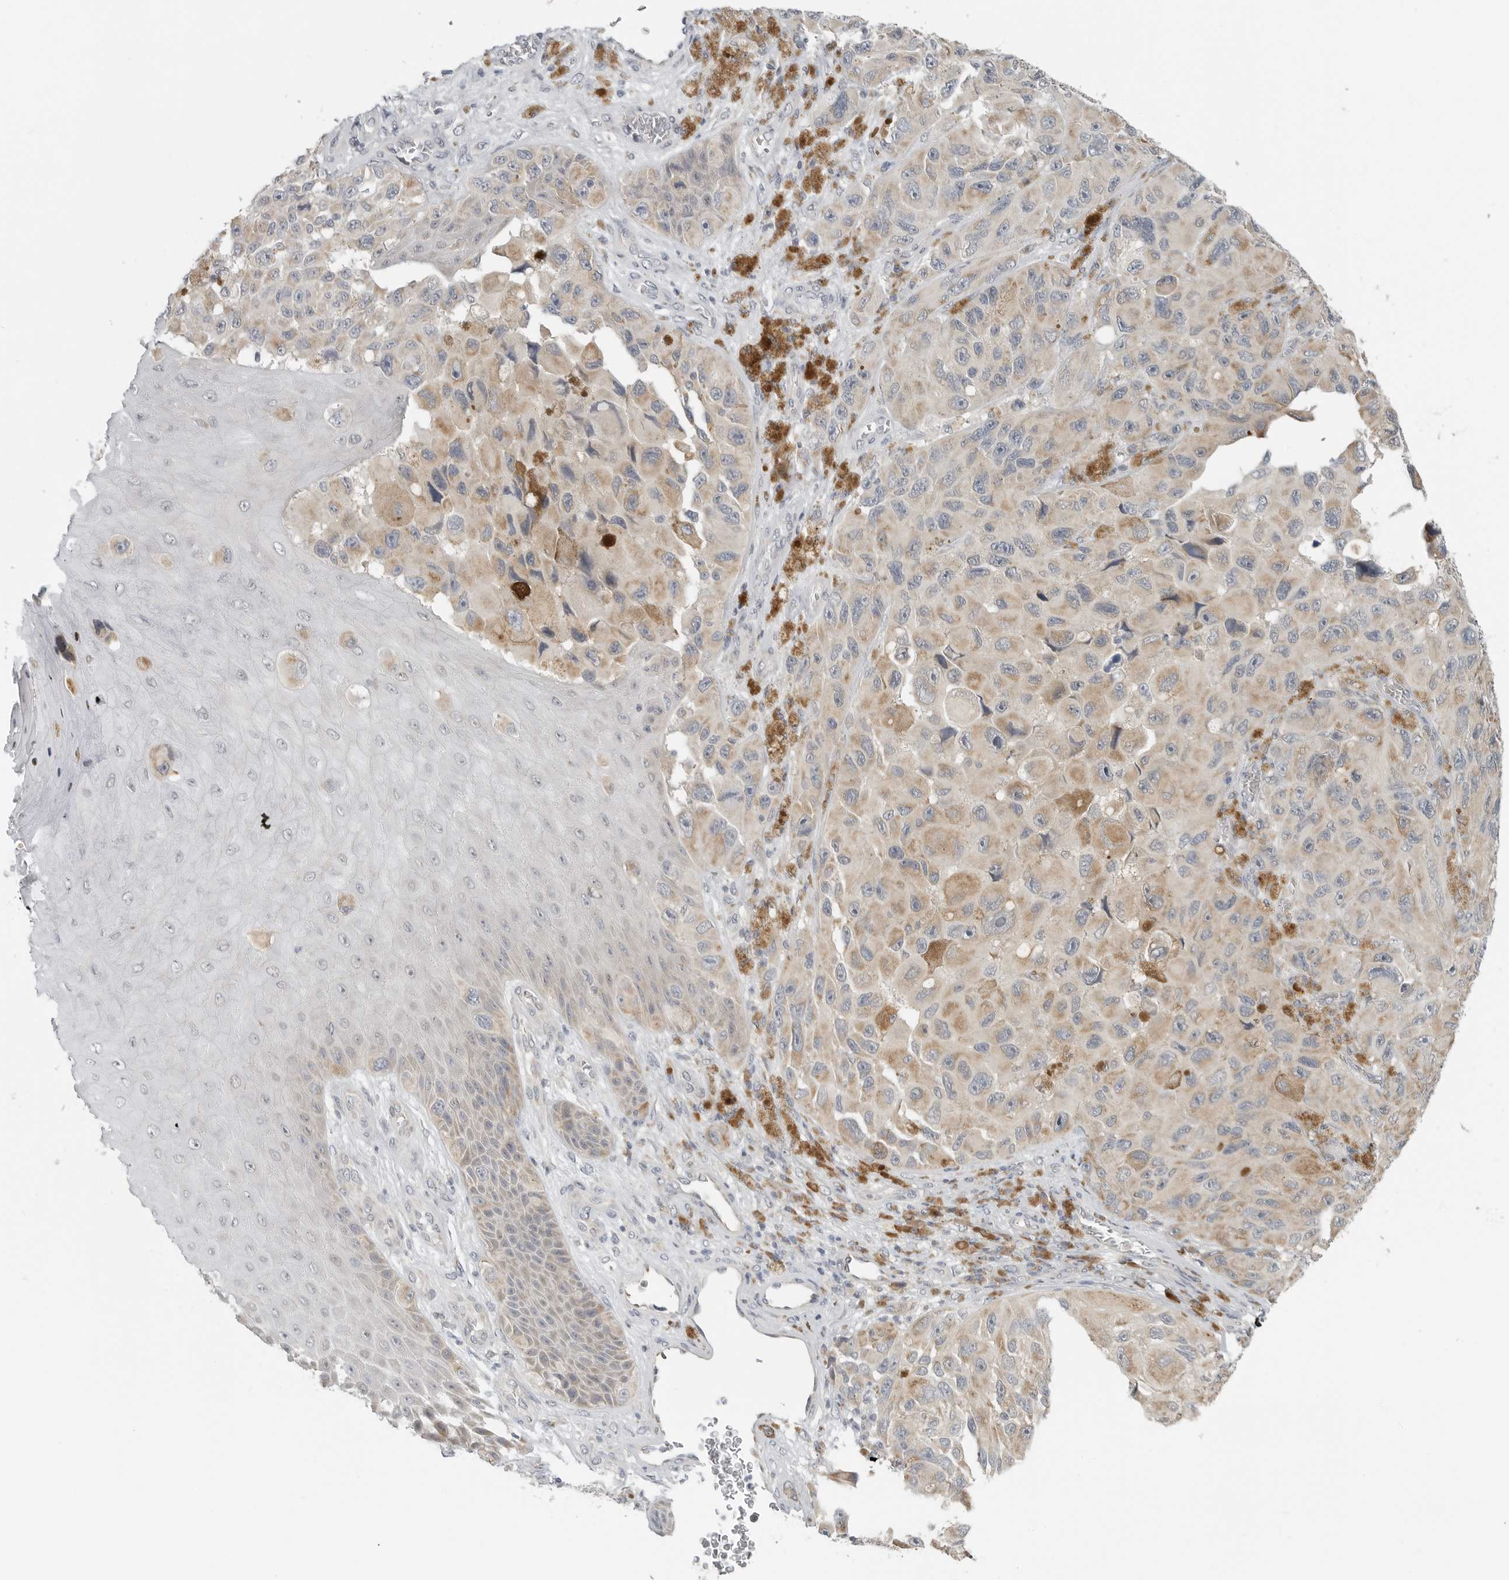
{"staining": {"intensity": "weak", "quantity": ">75%", "location": "cytoplasmic/membranous"}, "tissue": "melanoma", "cell_type": "Tumor cells", "image_type": "cancer", "snomed": [{"axis": "morphology", "description": "Malignant melanoma, NOS"}, {"axis": "topography", "description": "Skin"}], "caption": "DAB immunohistochemical staining of human malignant melanoma displays weak cytoplasmic/membranous protein expression in approximately >75% of tumor cells. (brown staining indicates protein expression, while blue staining denotes nuclei).", "gene": "IL12RB2", "patient": {"sex": "female", "age": 73}}